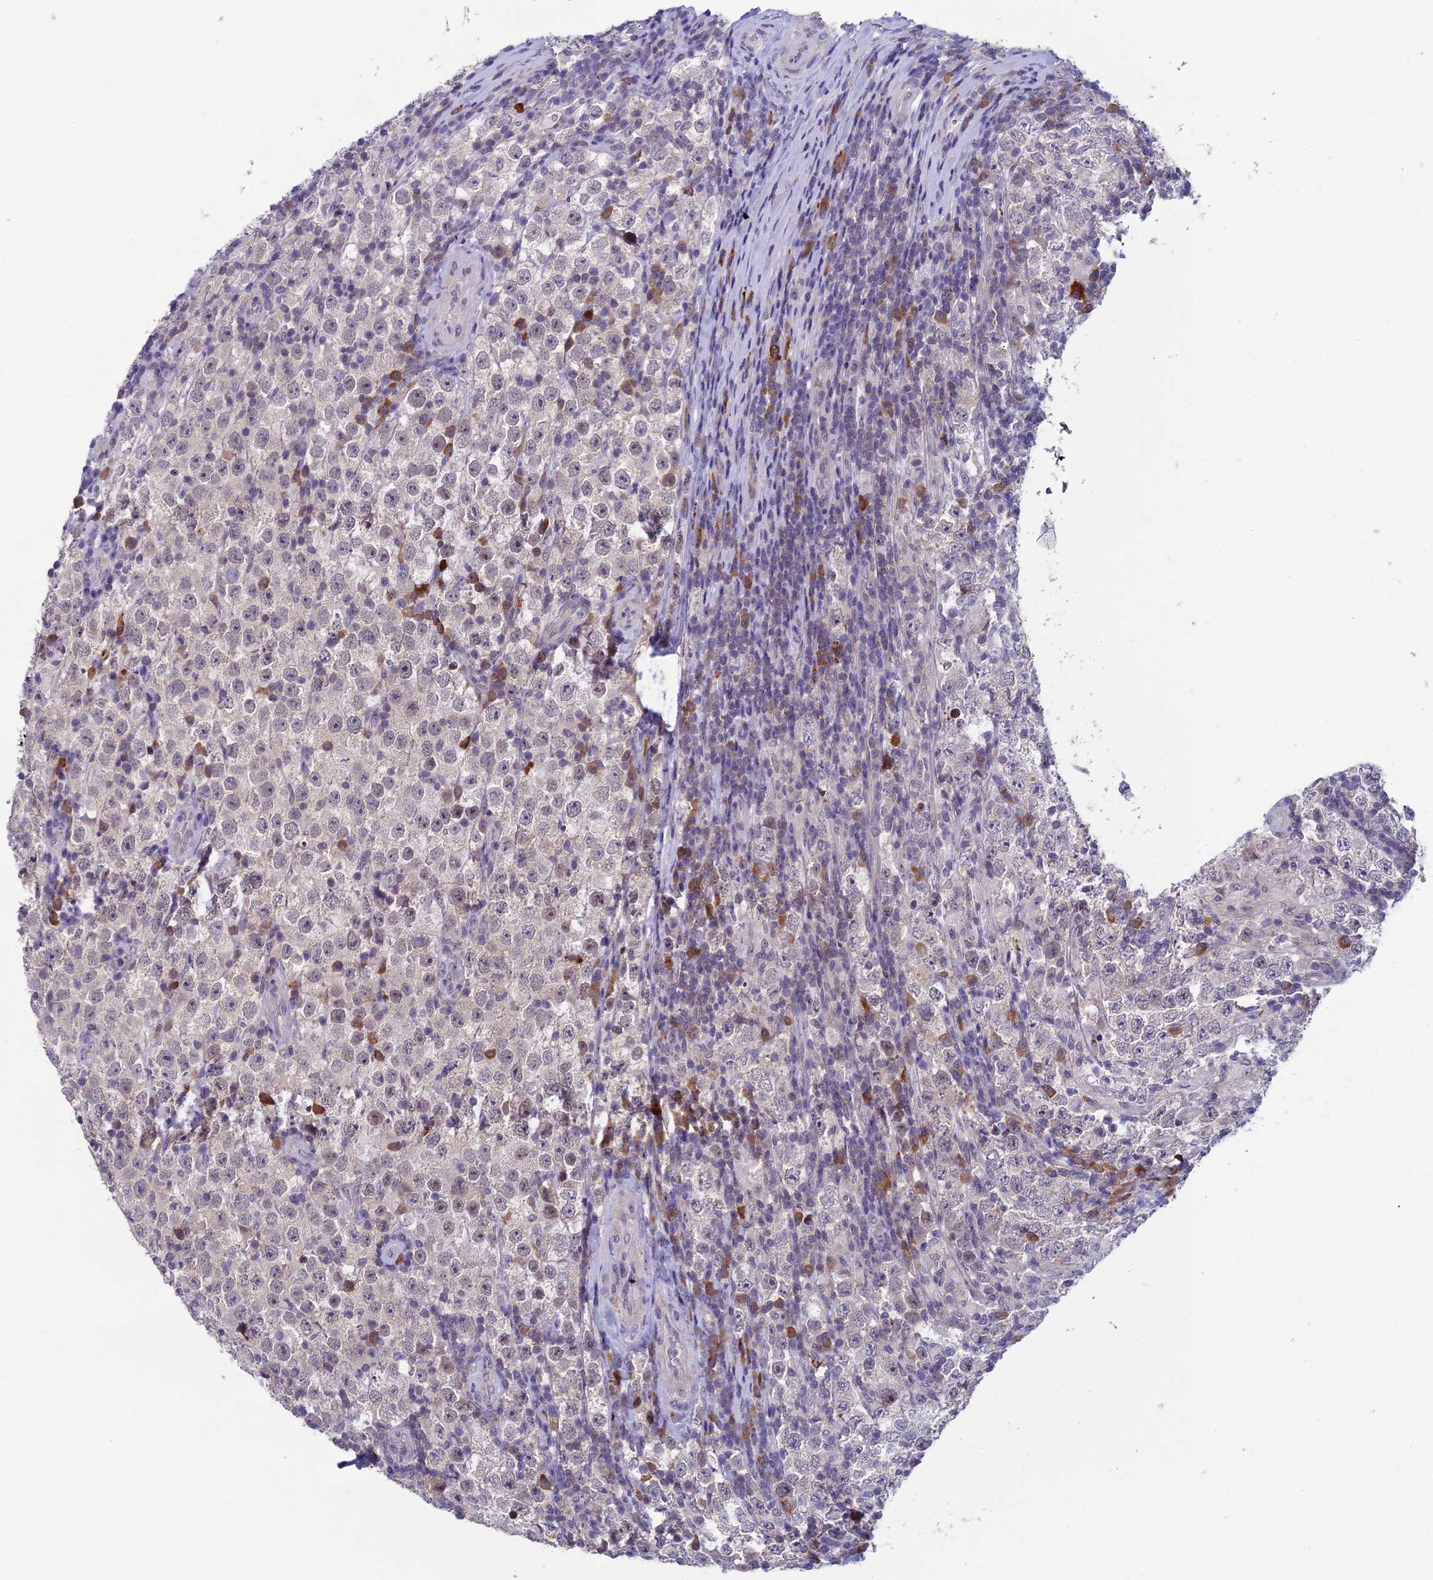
{"staining": {"intensity": "negative", "quantity": "none", "location": "none"}, "tissue": "testis cancer", "cell_type": "Tumor cells", "image_type": "cancer", "snomed": [{"axis": "morphology", "description": "Normal tissue, NOS"}, {"axis": "morphology", "description": "Urothelial carcinoma, High grade"}, {"axis": "morphology", "description": "Seminoma, NOS"}, {"axis": "morphology", "description": "Carcinoma, Embryonal, NOS"}, {"axis": "topography", "description": "Urinary bladder"}, {"axis": "topography", "description": "Testis"}], "caption": "An immunohistochemistry micrograph of testis seminoma is shown. There is no staining in tumor cells of testis seminoma.", "gene": "CNEP1R1", "patient": {"sex": "male", "age": 41}}